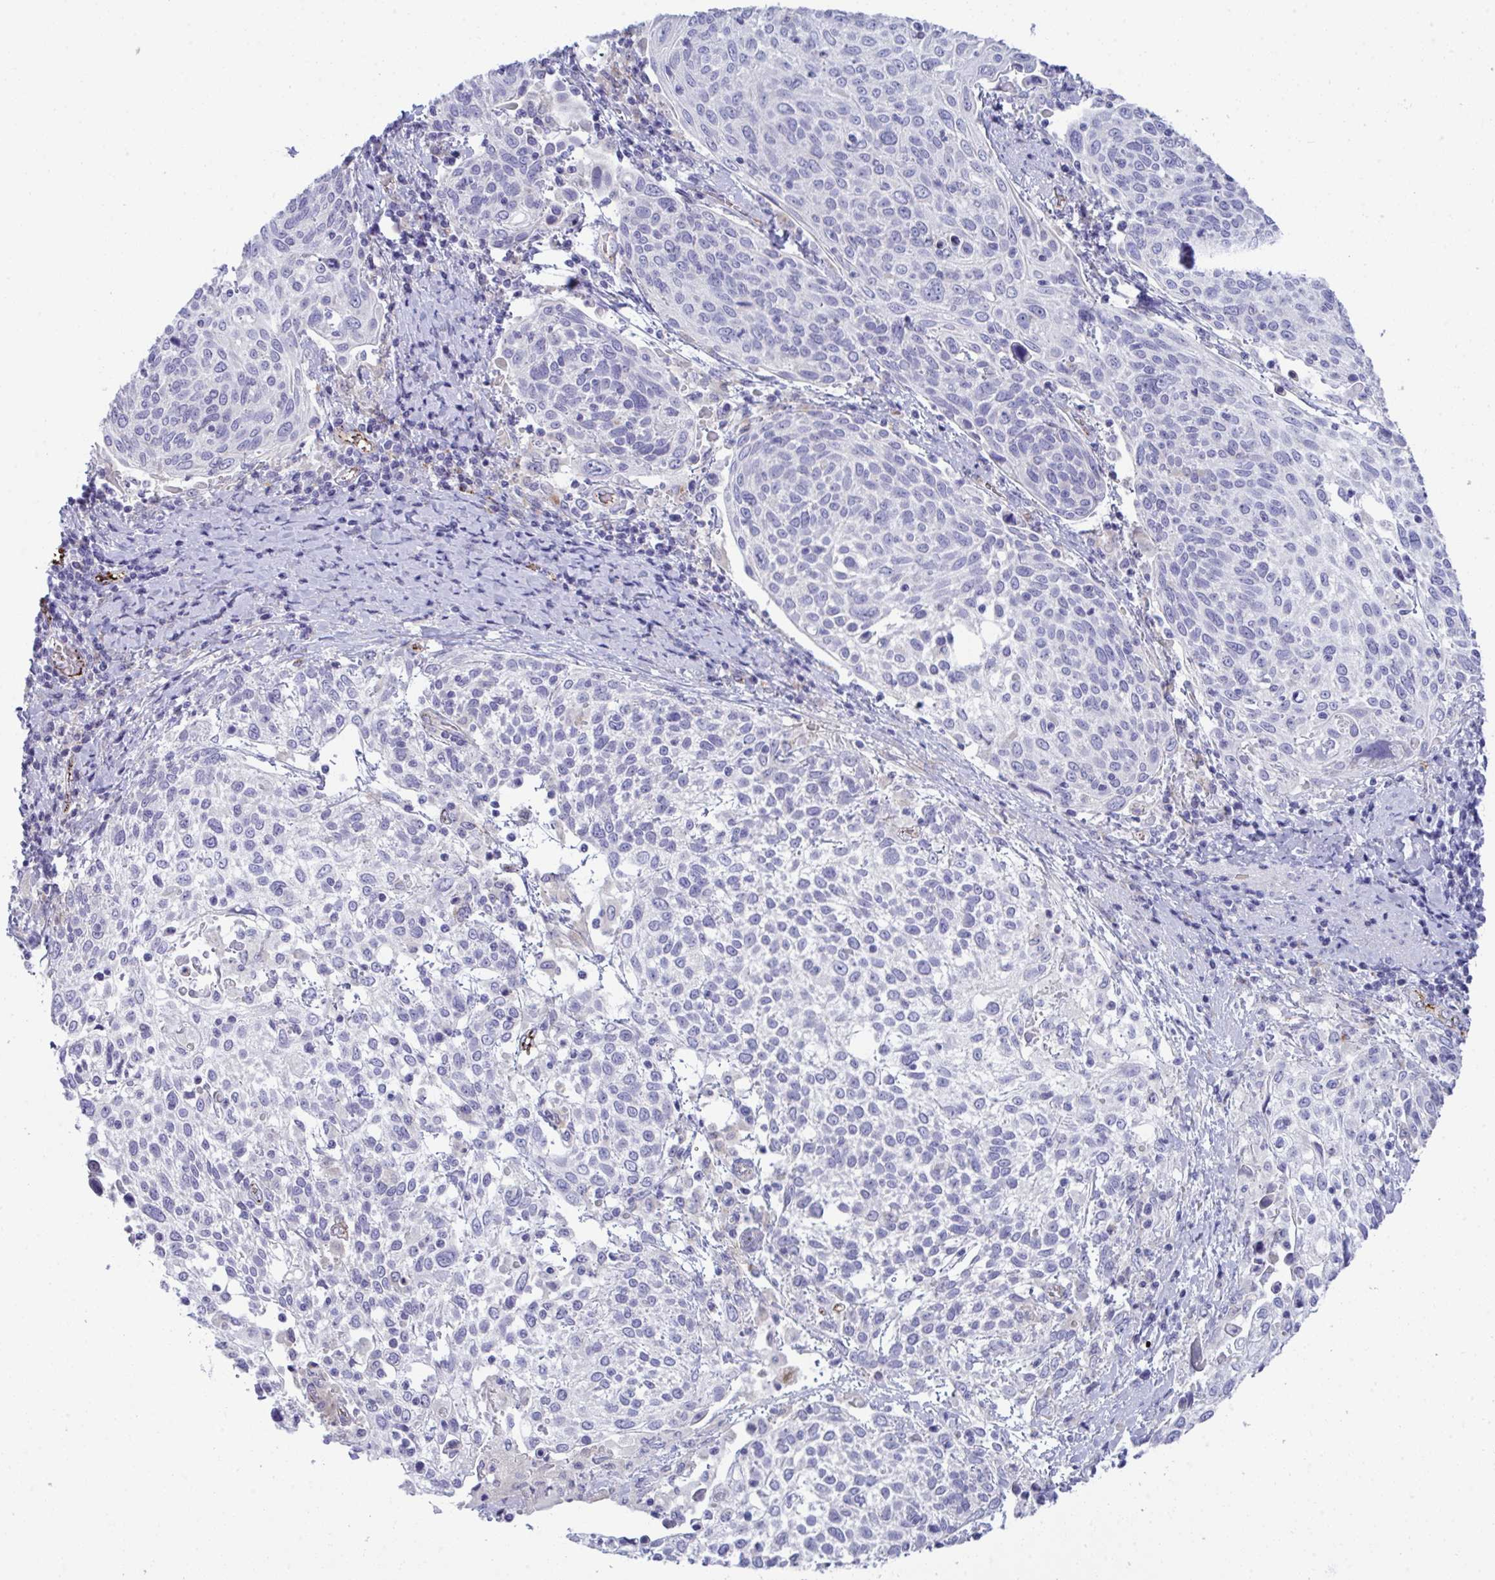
{"staining": {"intensity": "negative", "quantity": "none", "location": "none"}, "tissue": "cervical cancer", "cell_type": "Tumor cells", "image_type": "cancer", "snomed": [{"axis": "morphology", "description": "Squamous cell carcinoma, NOS"}, {"axis": "topography", "description": "Cervix"}], "caption": "Immunohistochemistry image of neoplastic tissue: human cervical cancer stained with DAB (3,3'-diaminobenzidine) exhibits no significant protein staining in tumor cells. (Stains: DAB immunohistochemistry with hematoxylin counter stain, Microscopy: brightfield microscopy at high magnification).", "gene": "TOR1AIP2", "patient": {"sex": "female", "age": 61}}